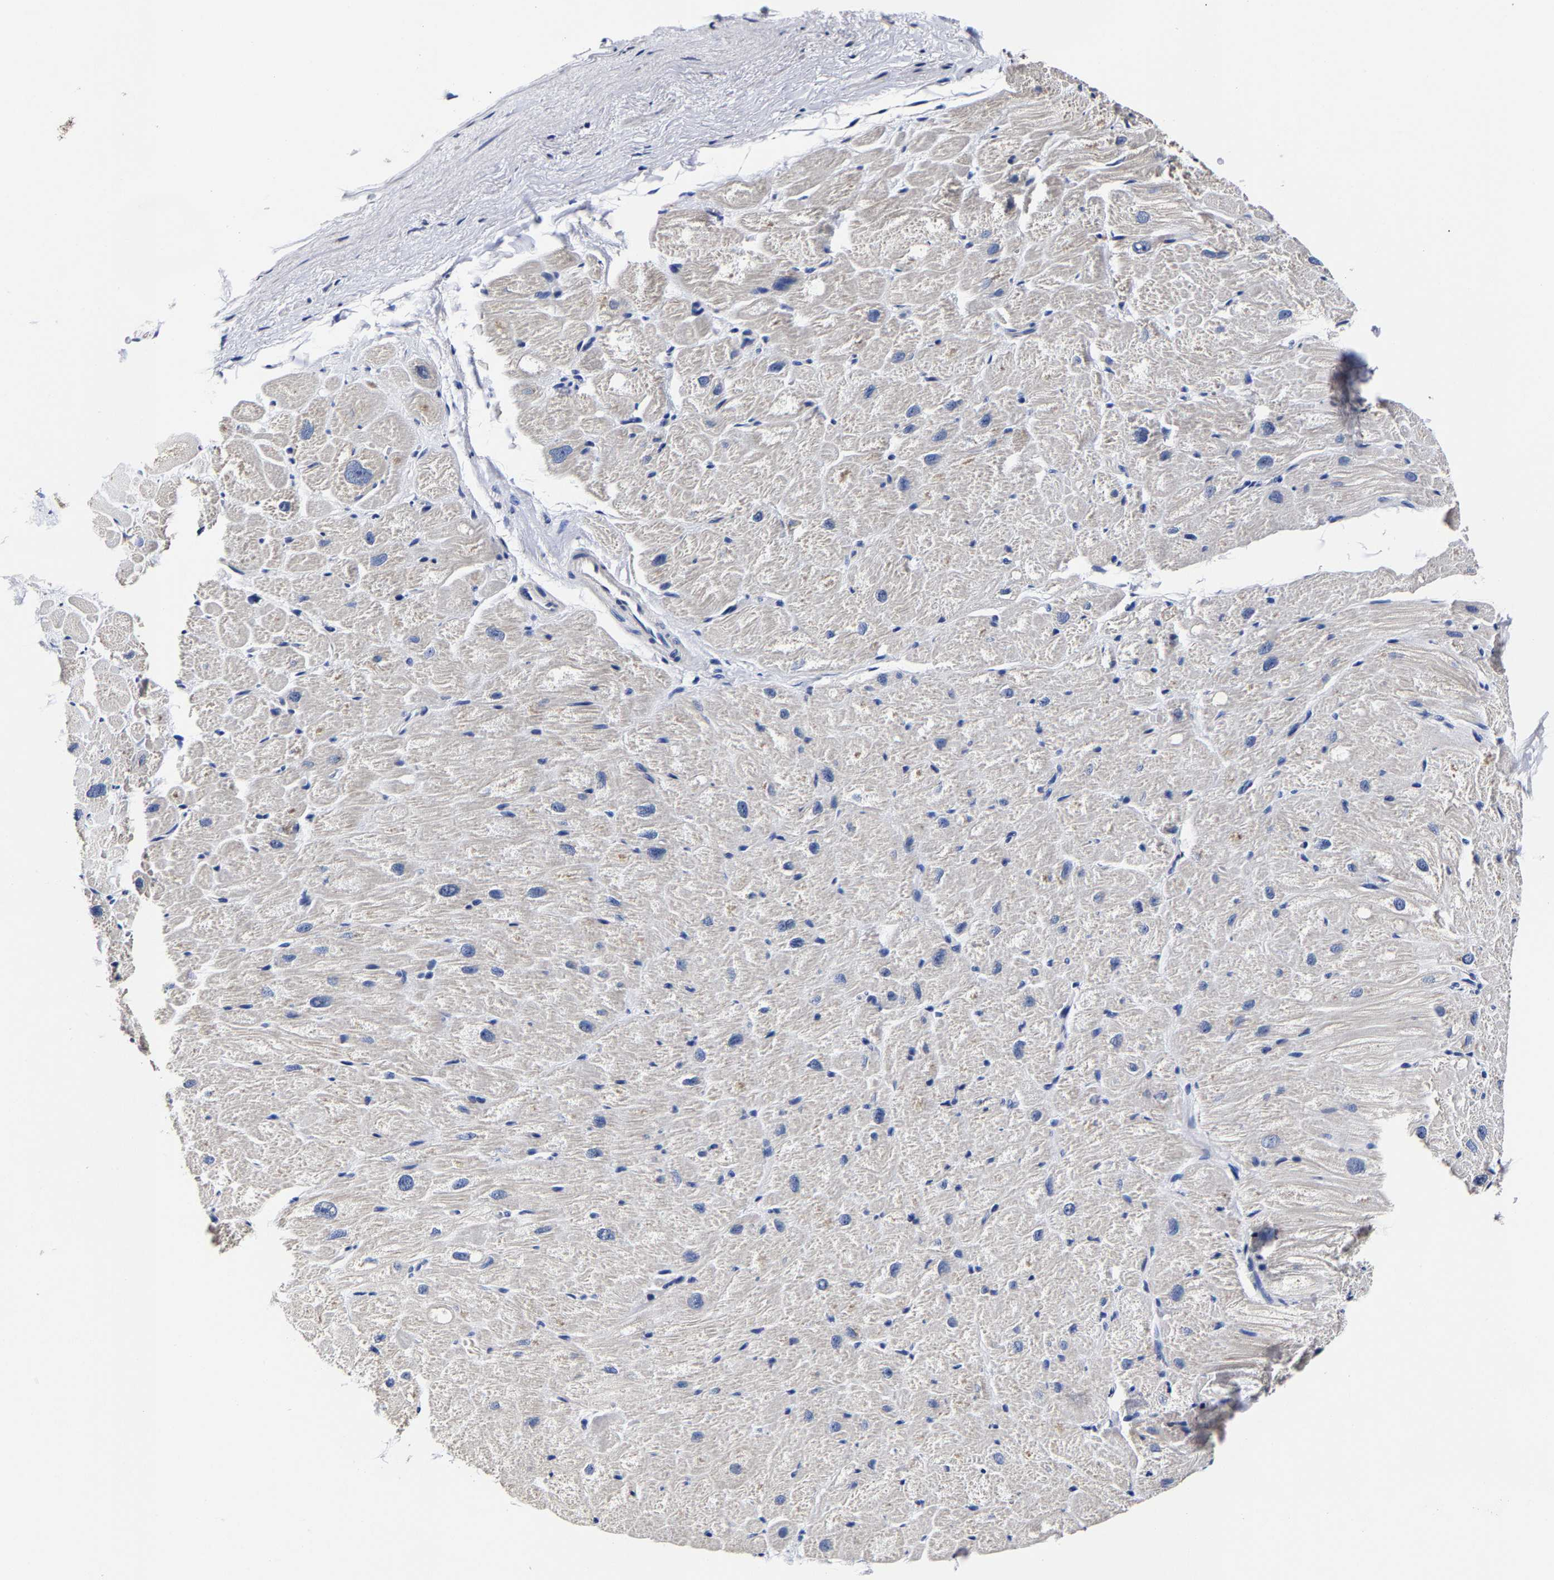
{"staining": {"intensity": "negative", "quantity": "none", "location": "none"}, "tissue": "heart muscle", "cell_type": "Cardiomyocytes", "image_type": "normal", "snomed": [{"axis": "morphology", "description": "Normal tissue, NOS"}, {"axis": "topography", "description": "Heart"}], "caption": "This photomicrograph is of normal heart muscle stained with immunohistochemistry to label a protein in brown with the nuclei are counter-stained blue. There is no positivity in cardiomyocytes.", "gene": "AKAP4", "patient": {"sex": "male", "age": 49}}